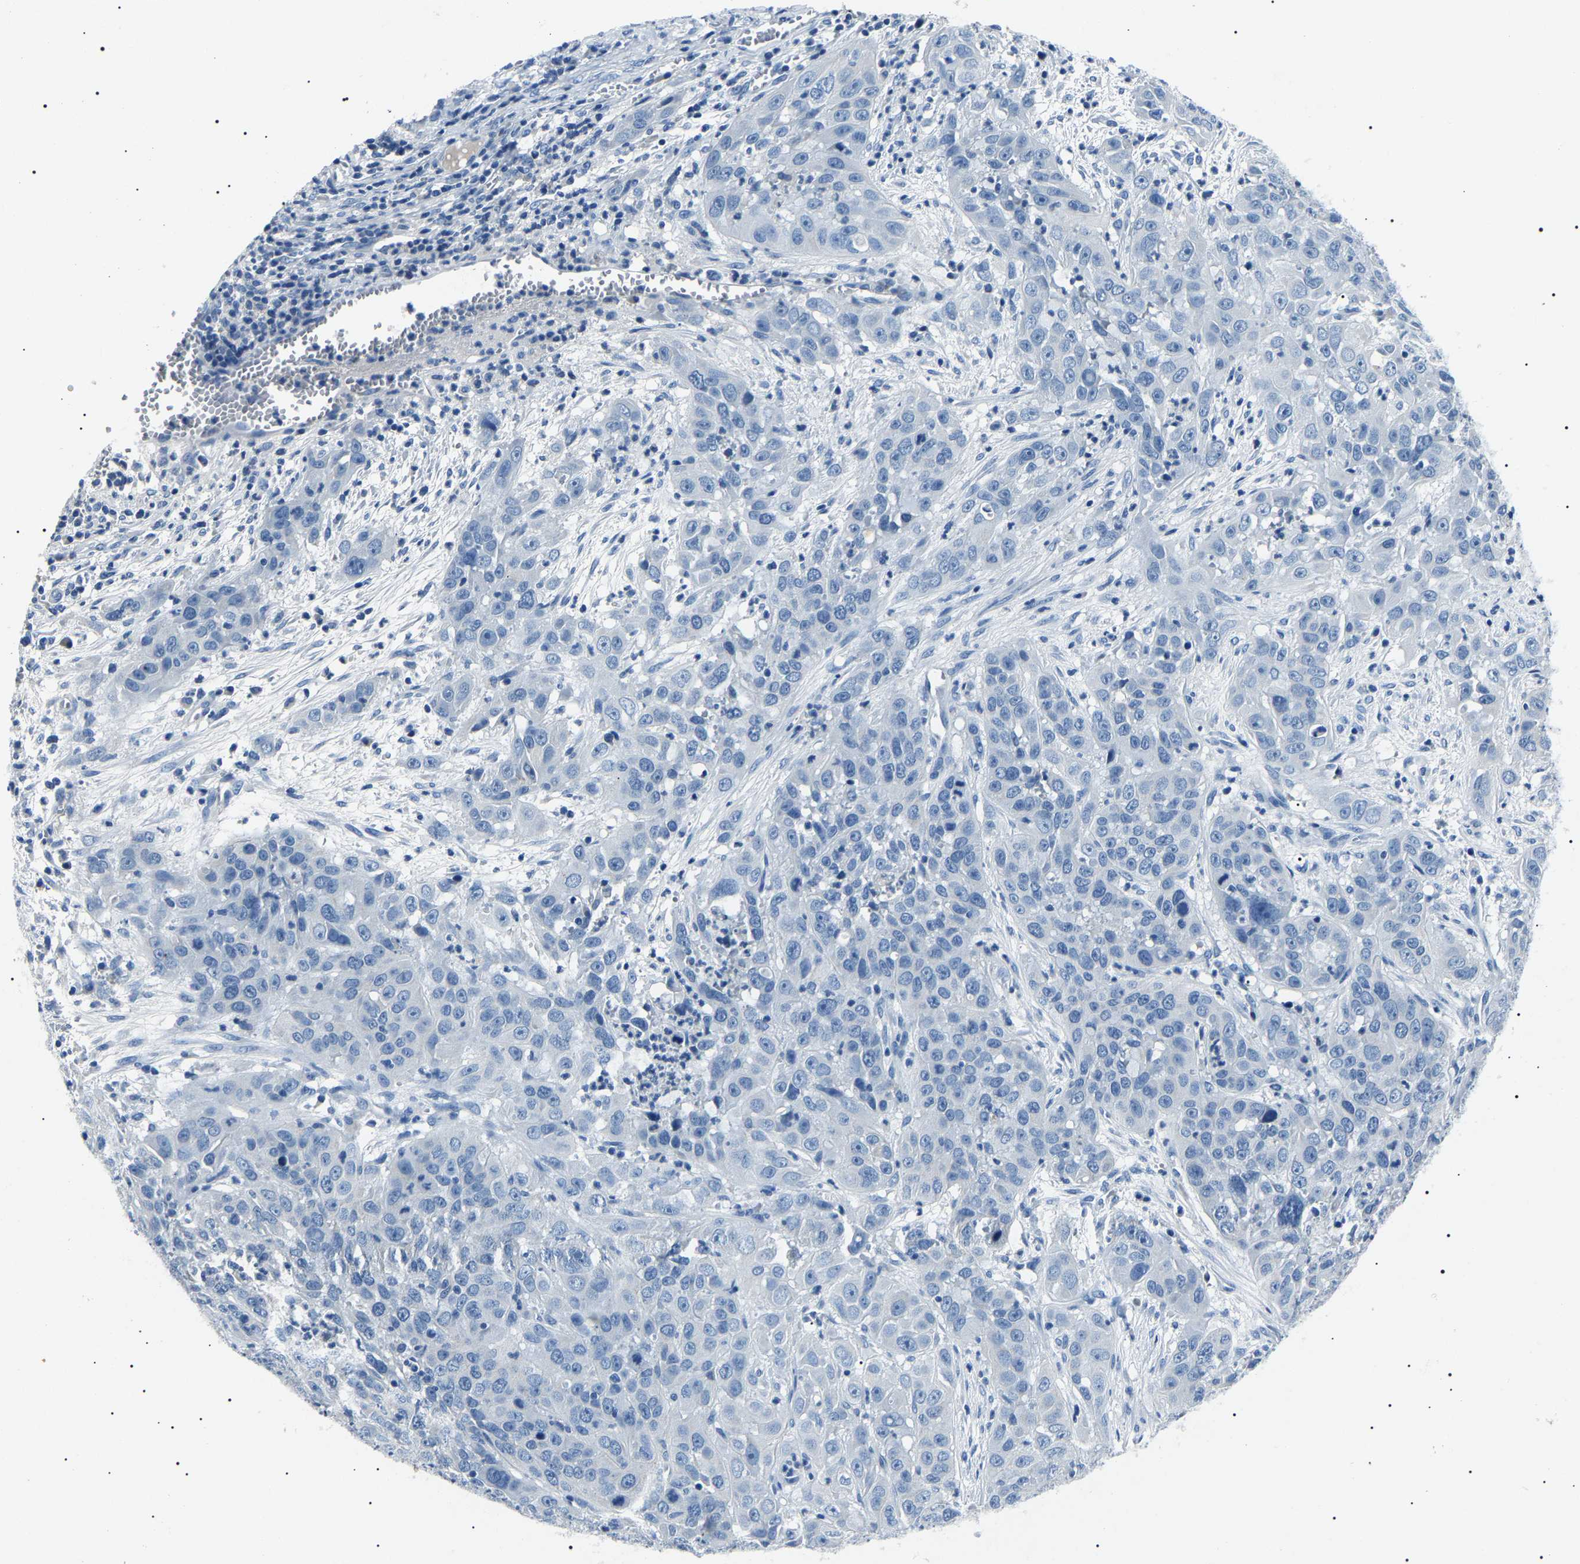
{"staining": {"intensity": "negative", "quantity": "none", "location": "none"}, "tissue": "cervical cancer", "cell_type": "Tumor cells", "image_type": "cancer", "snomed": [{"axis": "morphology", "description": "Squamous cell carcinoma, NOS"}, {"axis": "topography", "description": "Cervix"}], "caption": "Protein analysis of cervical squamous cell carcinoma exhibits no significant expression in tumor cells.", "gene": "KLK15", "patient": {"sex": "female", "age": 32}}